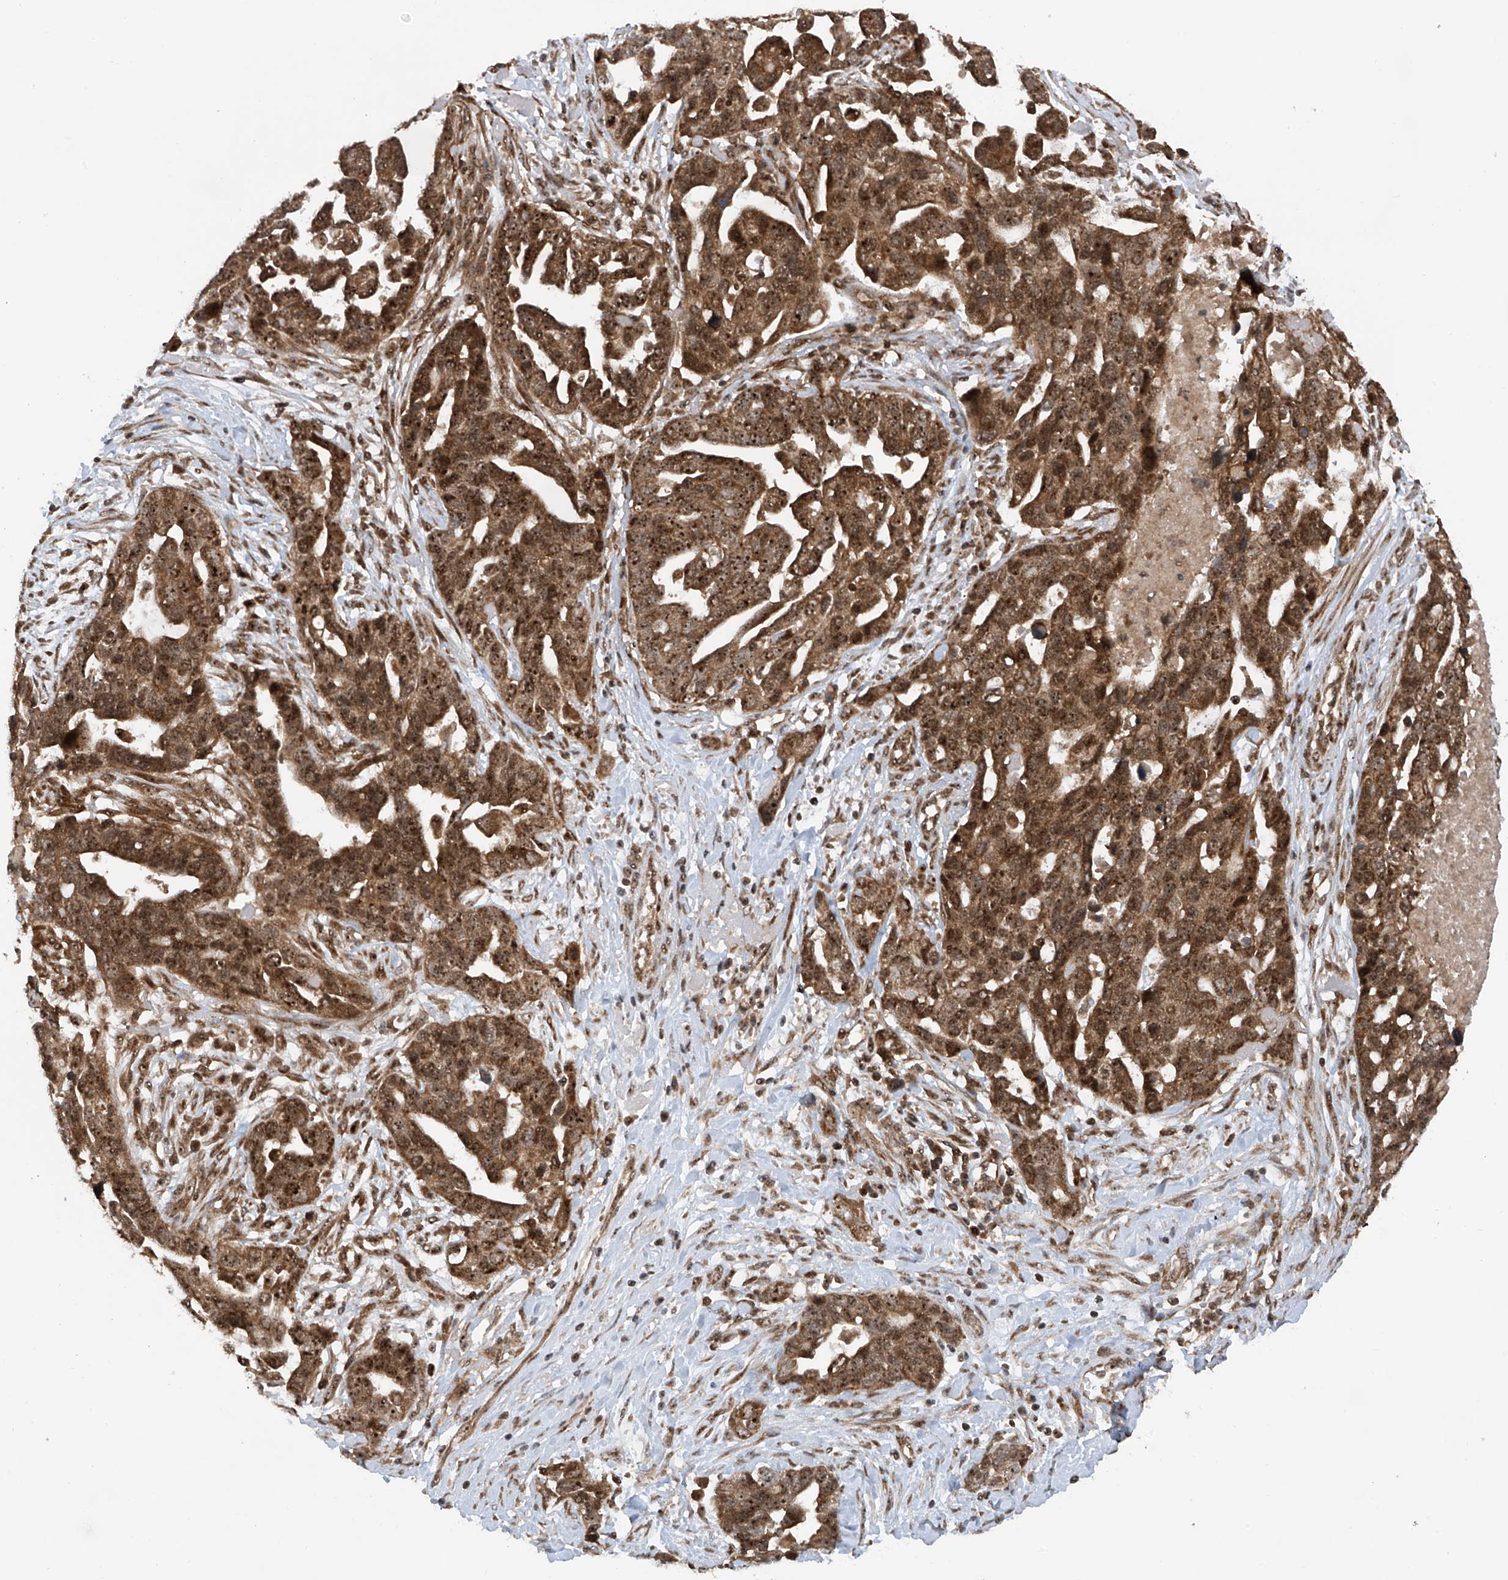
{"staining": {"intensity": "moderate", "quantity": ">75%", "location": "cytoplasmic/membranous,nuclear"}, "tissue": "ovarian cancer", "cell_type": "Tumor cells", "image_type": "cancer", "snomed": [{"axis": "morphology", "description": "Cystadenocarcinoma, serous, NOS"}, {"axis": "topography", "description": "Ovary"}], "caption": "The micrograph displays a brown stain indicating the presence of a protein in the cytoplasmic/membranous and nuclear of tumor cells in ovarian cancer. Immunohistochemistry (ihc) stains the protein of interest in brown and the nuclei are stained blue.", "gene": "C1orf131", "patient": {"sex": "female", "age": 54}}